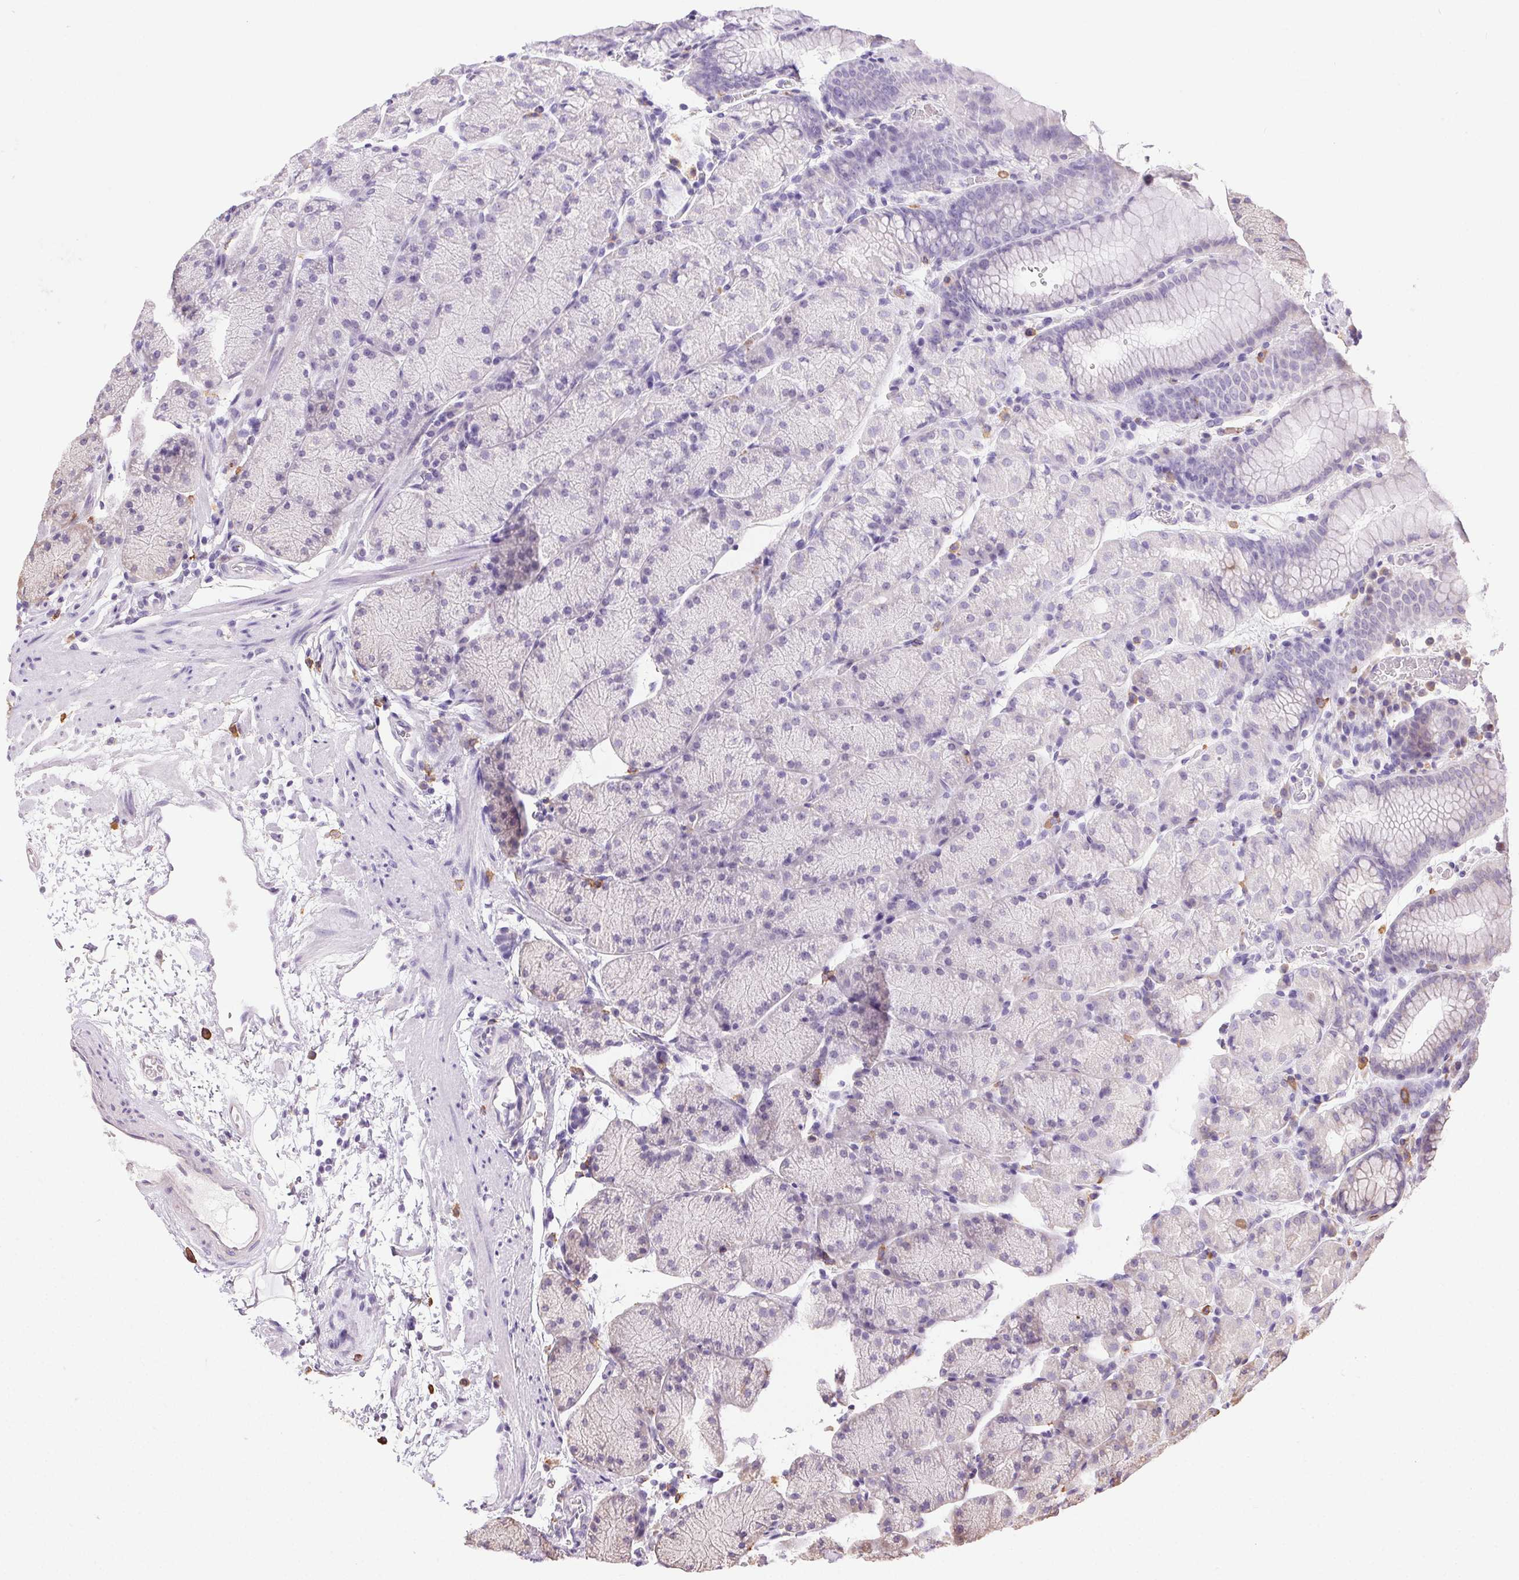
{"staining": {"intensity": "negative", "quantity": "none", "location": "none"}, "tissue": "stomach", "cell_type": "Glandular cells", "image_type": "normal", "snomed": [{"axis": "morphology", "description": "Normal tissue, NOS"}, {"axis": "topography", "description": "Stomach, upper"}, {"axis": "topography", "description": "Stomach"}], "caption": "This is a micrograph of immunohistochemistry staining of benign stomach, which shows no staining in glandular cells. (DAB IHC with hematoxylin counter stain).", "gene": "SNX31", "patient": {"sex": "male", "age": 76}}